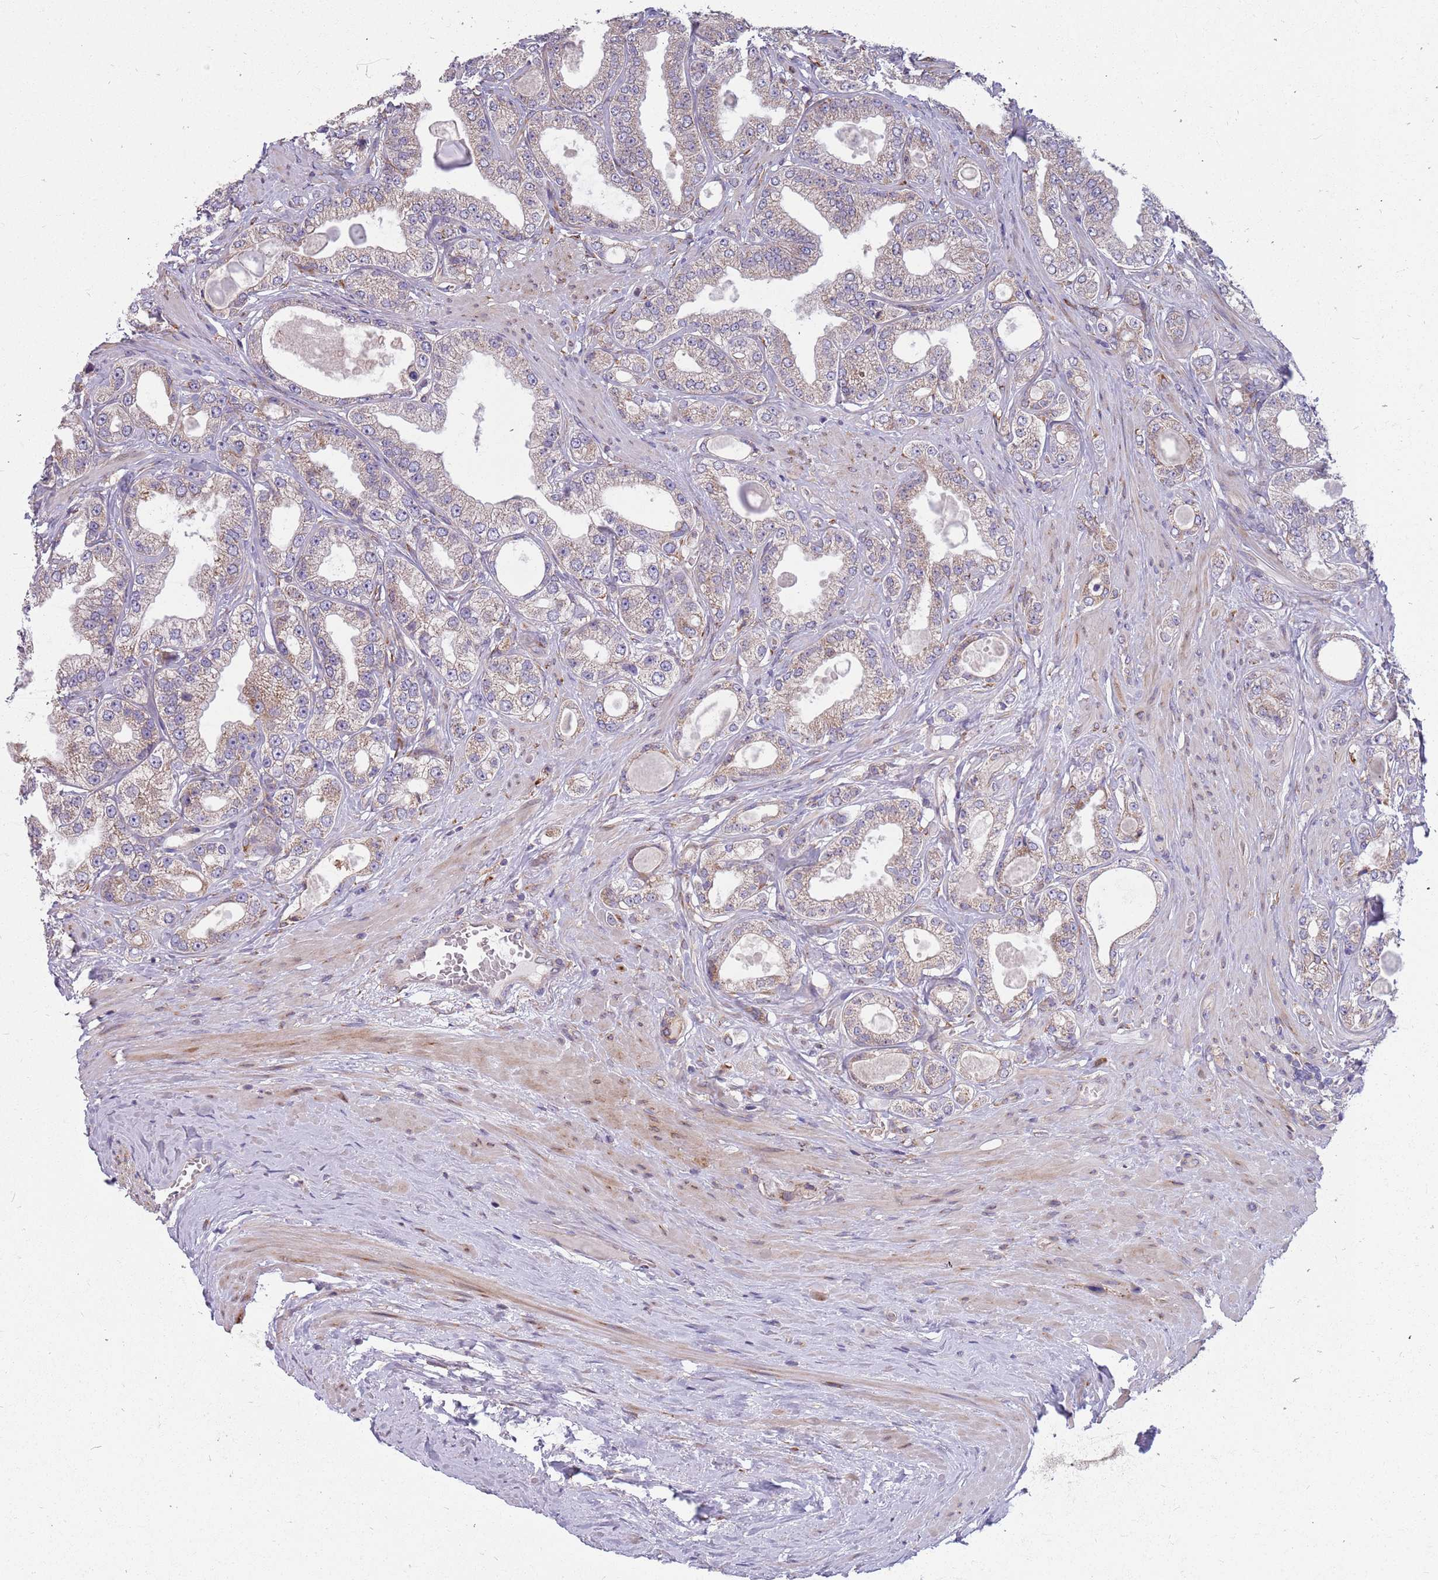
{"staining": {"intensity": "moderate", "quantity": ">75%", "location": "cytoplasmic/membranous"}, "tissue": "prostate cancer", "cell_type": "Tumor cells", "image_type": "cancer", "snomed": [{"axis": "morphology", "description": "Adenocarcinoma, Low grade"}, {"axis": "topography", "description": "Prostate"}], "caption": "This photomicrograph shows IHC staining of adenocarcinoma (low-grade) (prostate), with medium moderate cytoplasmic/membranous positivity in approximately >75% of tumor cells.", "gene": "ARMCX6", "patient": {"sex": "male", "age": 63}}